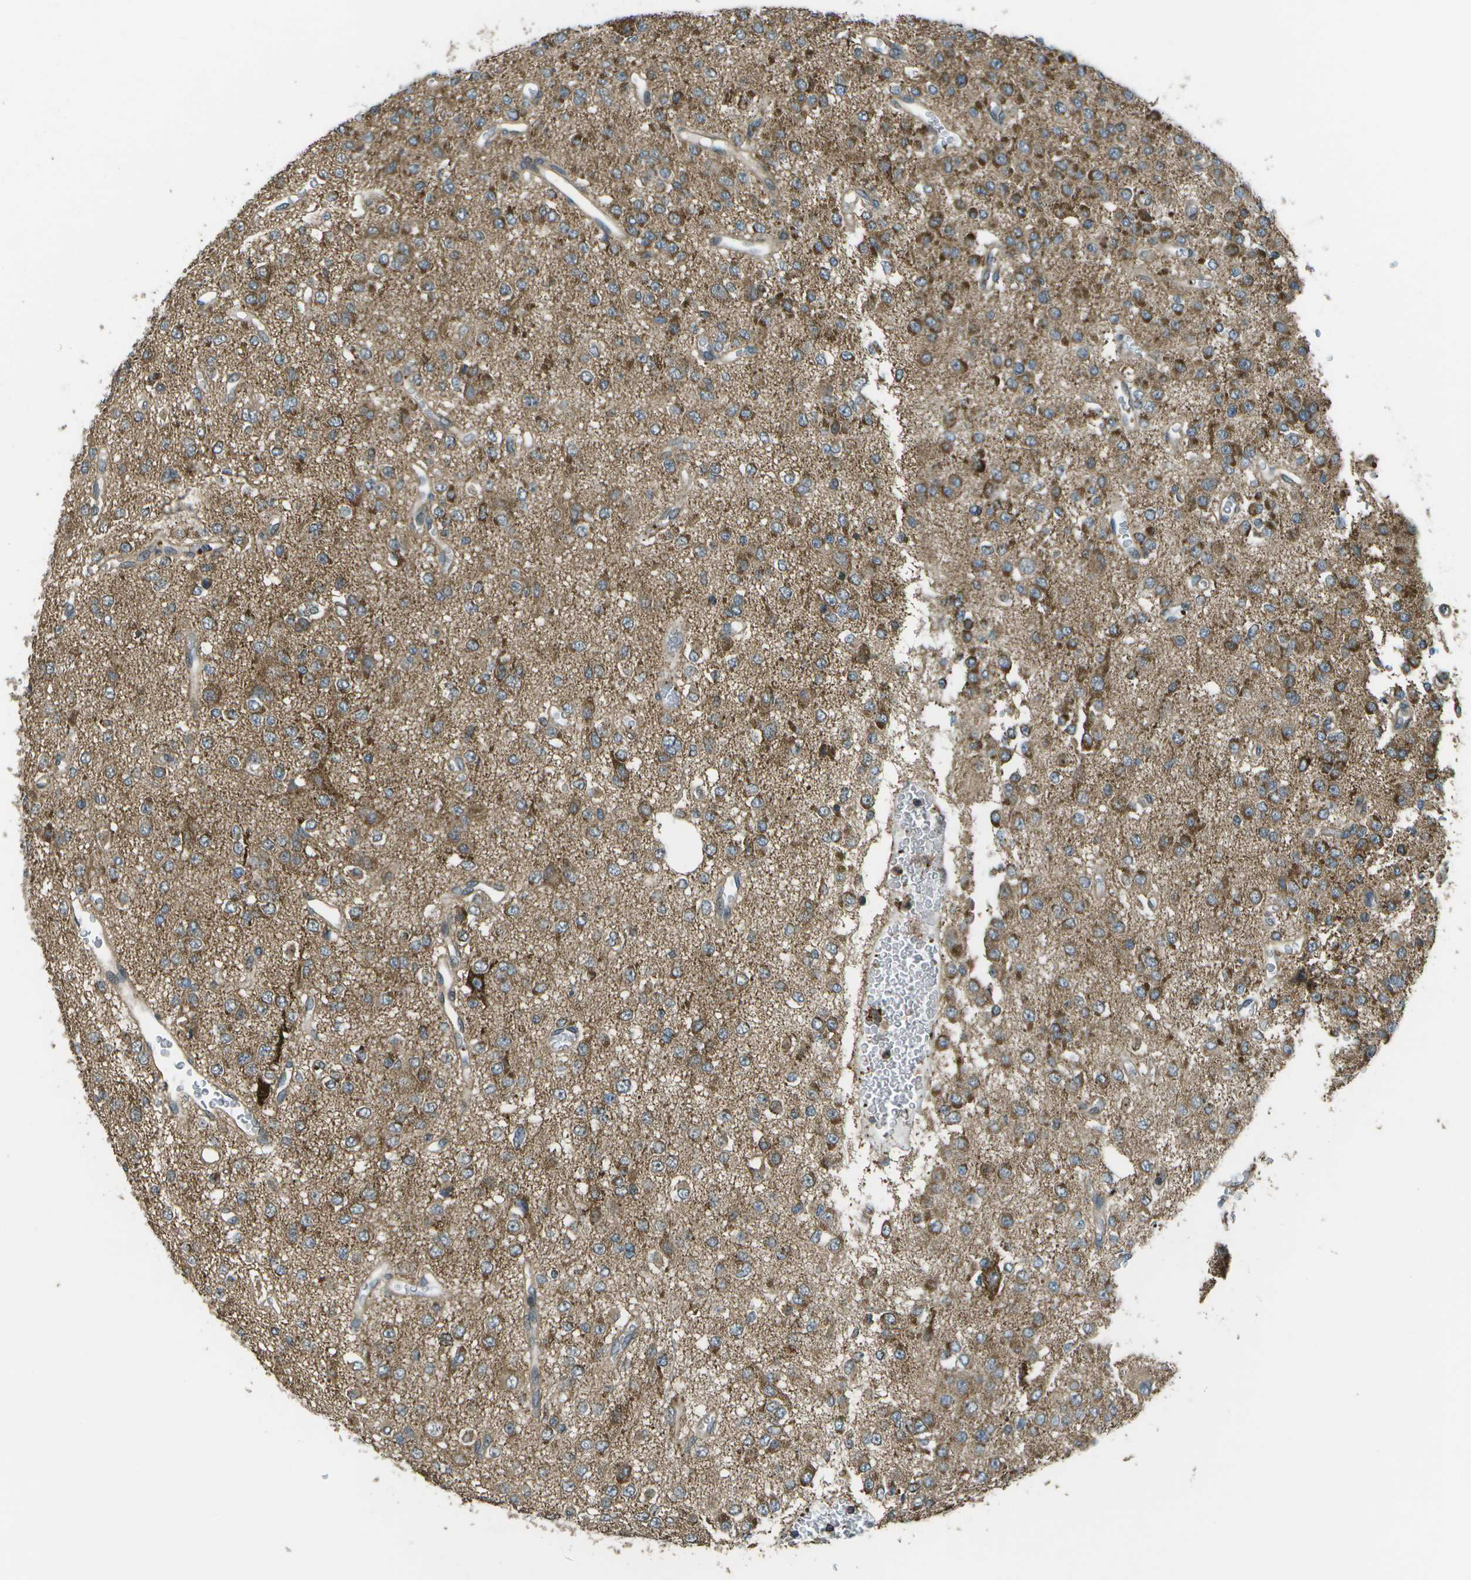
{"staining": {"intensity": "strong", "quantity": ">75%", "location": "cytoplasmic/membranous"}, "tissue": "glioma", "cell_type": "Tumor cells", "image_type": "cancer", "snomed": [{"axis": "morphology", "description": "Glioma, malignant, Low grade"}, {"axis": "topography", "description": "Brain"}], "caption": "An image of malignant glioma (low-grade) stained for a protein displays strong cytoplasmic/membranous brown staining in tumor cells.", "gene": "PLPBP", "patient": {"sex": "male", "age": 38}}